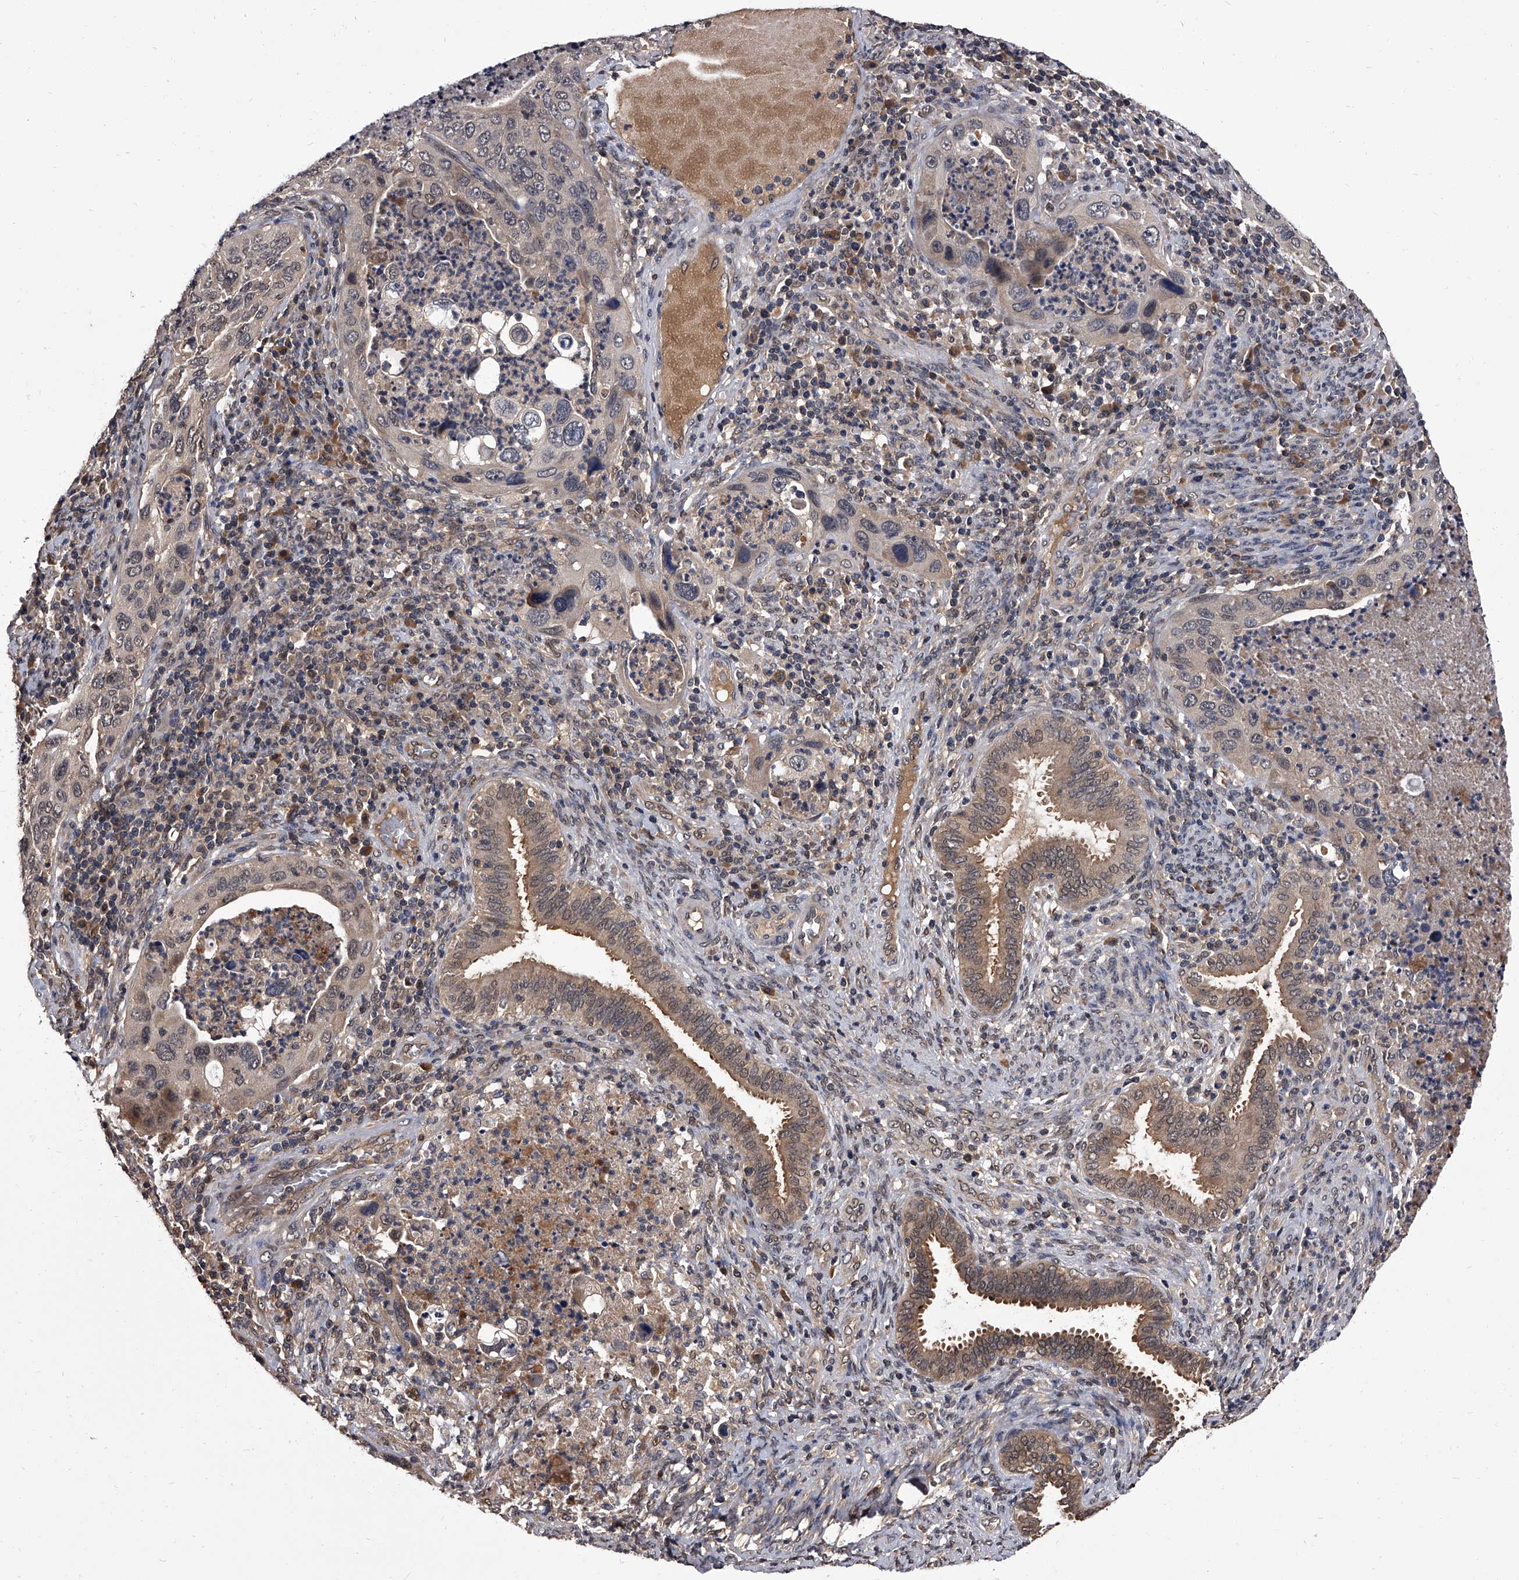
{"staining": {"intensity": "weak", "quantity": "<25%", "location": "nuclear"}, "tissue": "cervical cancer", "cell_type": "Tumor cells", "image_type": "cancer", "snomed": [{"axis": "morphology", "description": "Squamous cell carcinoma, NOS"}, {"axis": "topography", "description": "Cervix"}], "caption": "Immunohistochemistry (IHC) photomicrograph of neoplastic tissue: human cervical squamous cell carcinoma stained with DAB (3,3'-diaminobenzidine) demonstrates no significant protein positivity in tumor cells.", "gene": "SLC18B1", "patient": {"sex": "female", "age": 38}}